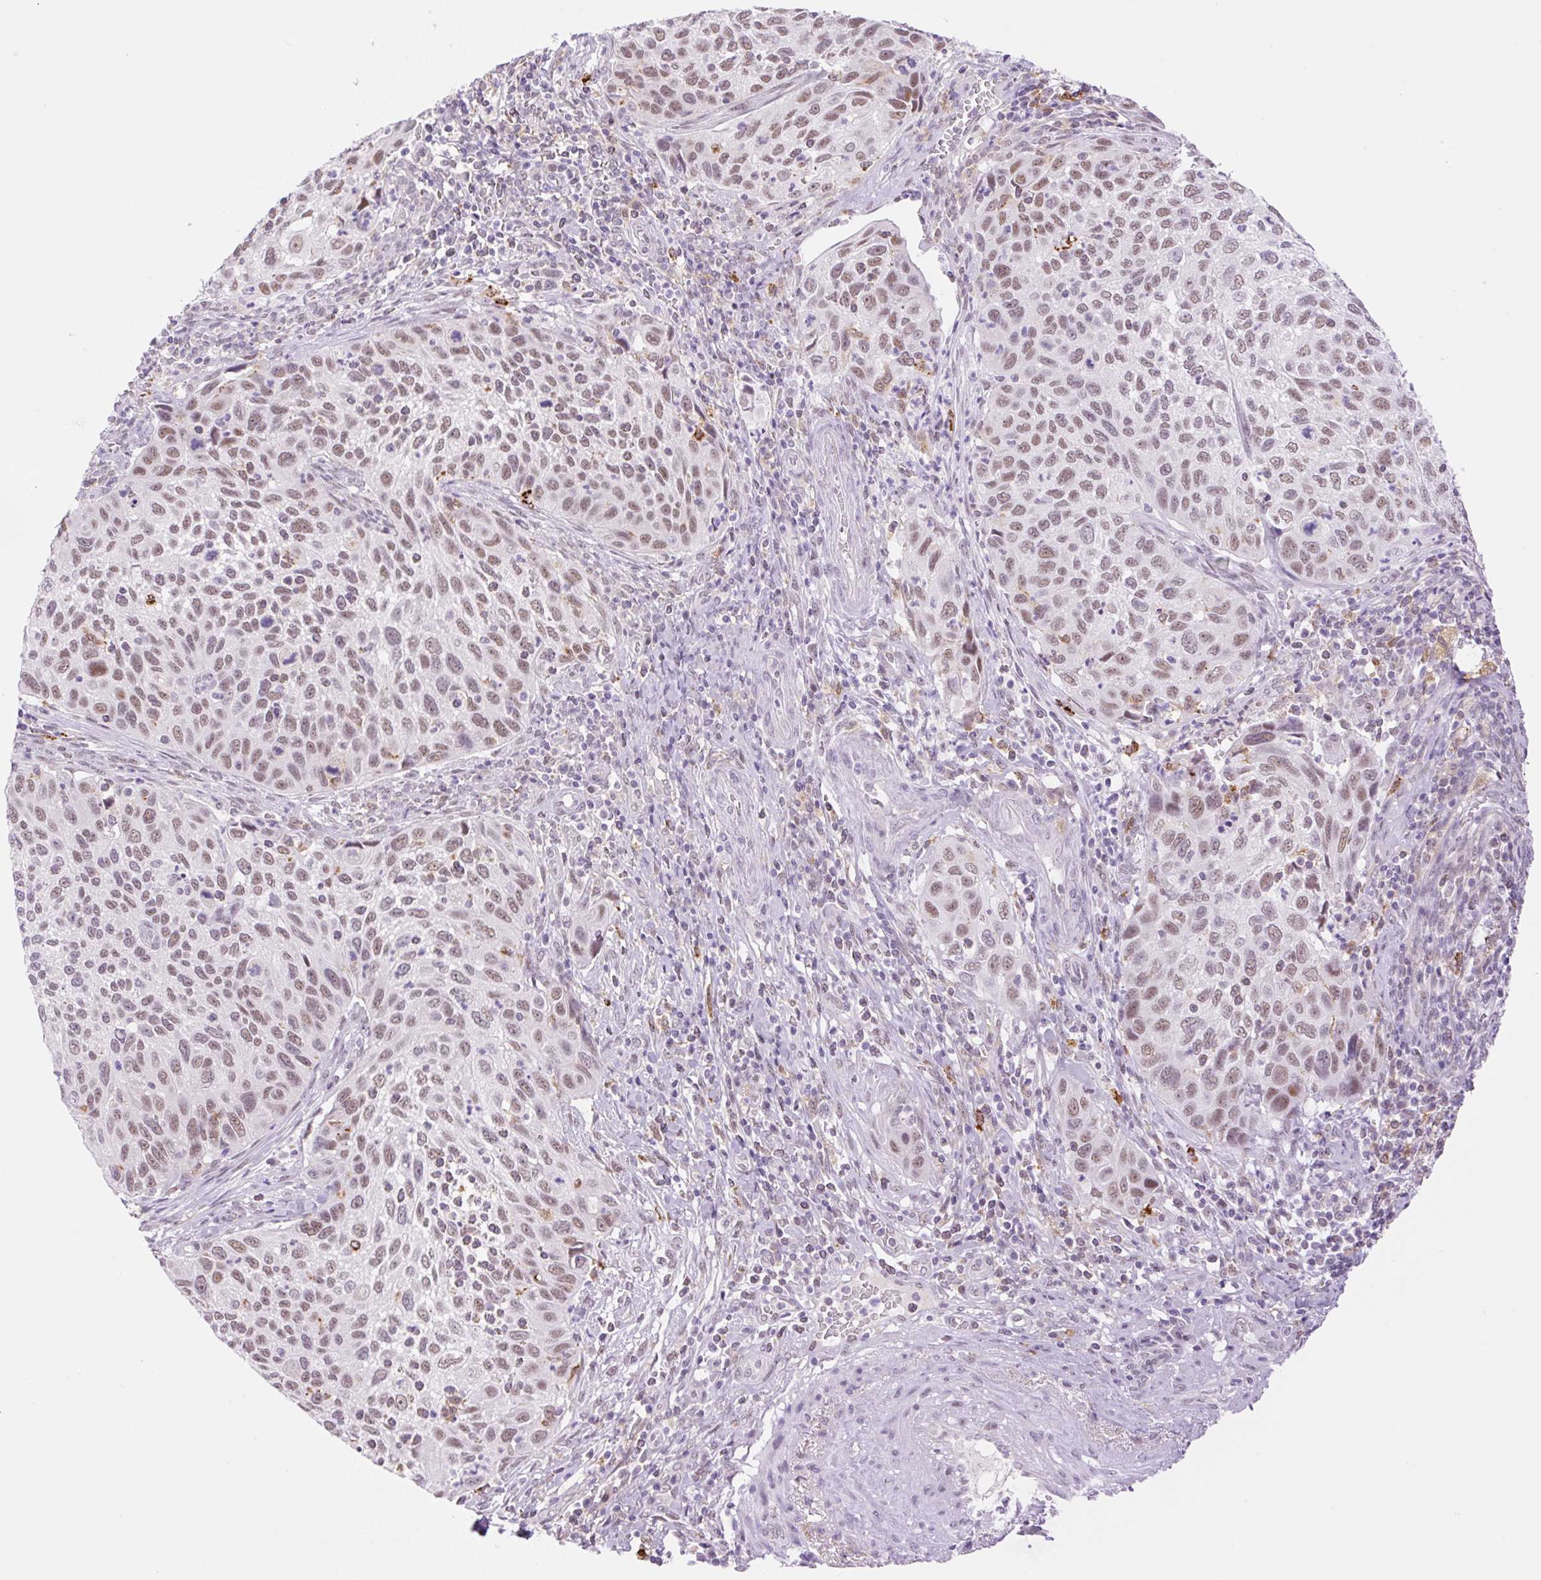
{"staining": {"intensity": "moderate", "quantity": ">75%", "location": "nuclear"}, "tissue": "cervical cancer", "cell_type": "Tumor cells", "image_type": "cancer", "snomed": [{"axis": "morphology", "description": "Squamous cell carcinoma, NOS"}, {"axis": "topography", "description": "Cervix"}], "caption": "Cervical cancer (squamous cell carcinoma) stained with a brown dye exhibits moderate nuclear positive expression in approximately >75% of tumor cells.", "gene": "PALM3", "patient": {"sex": "female", "age": 70}}